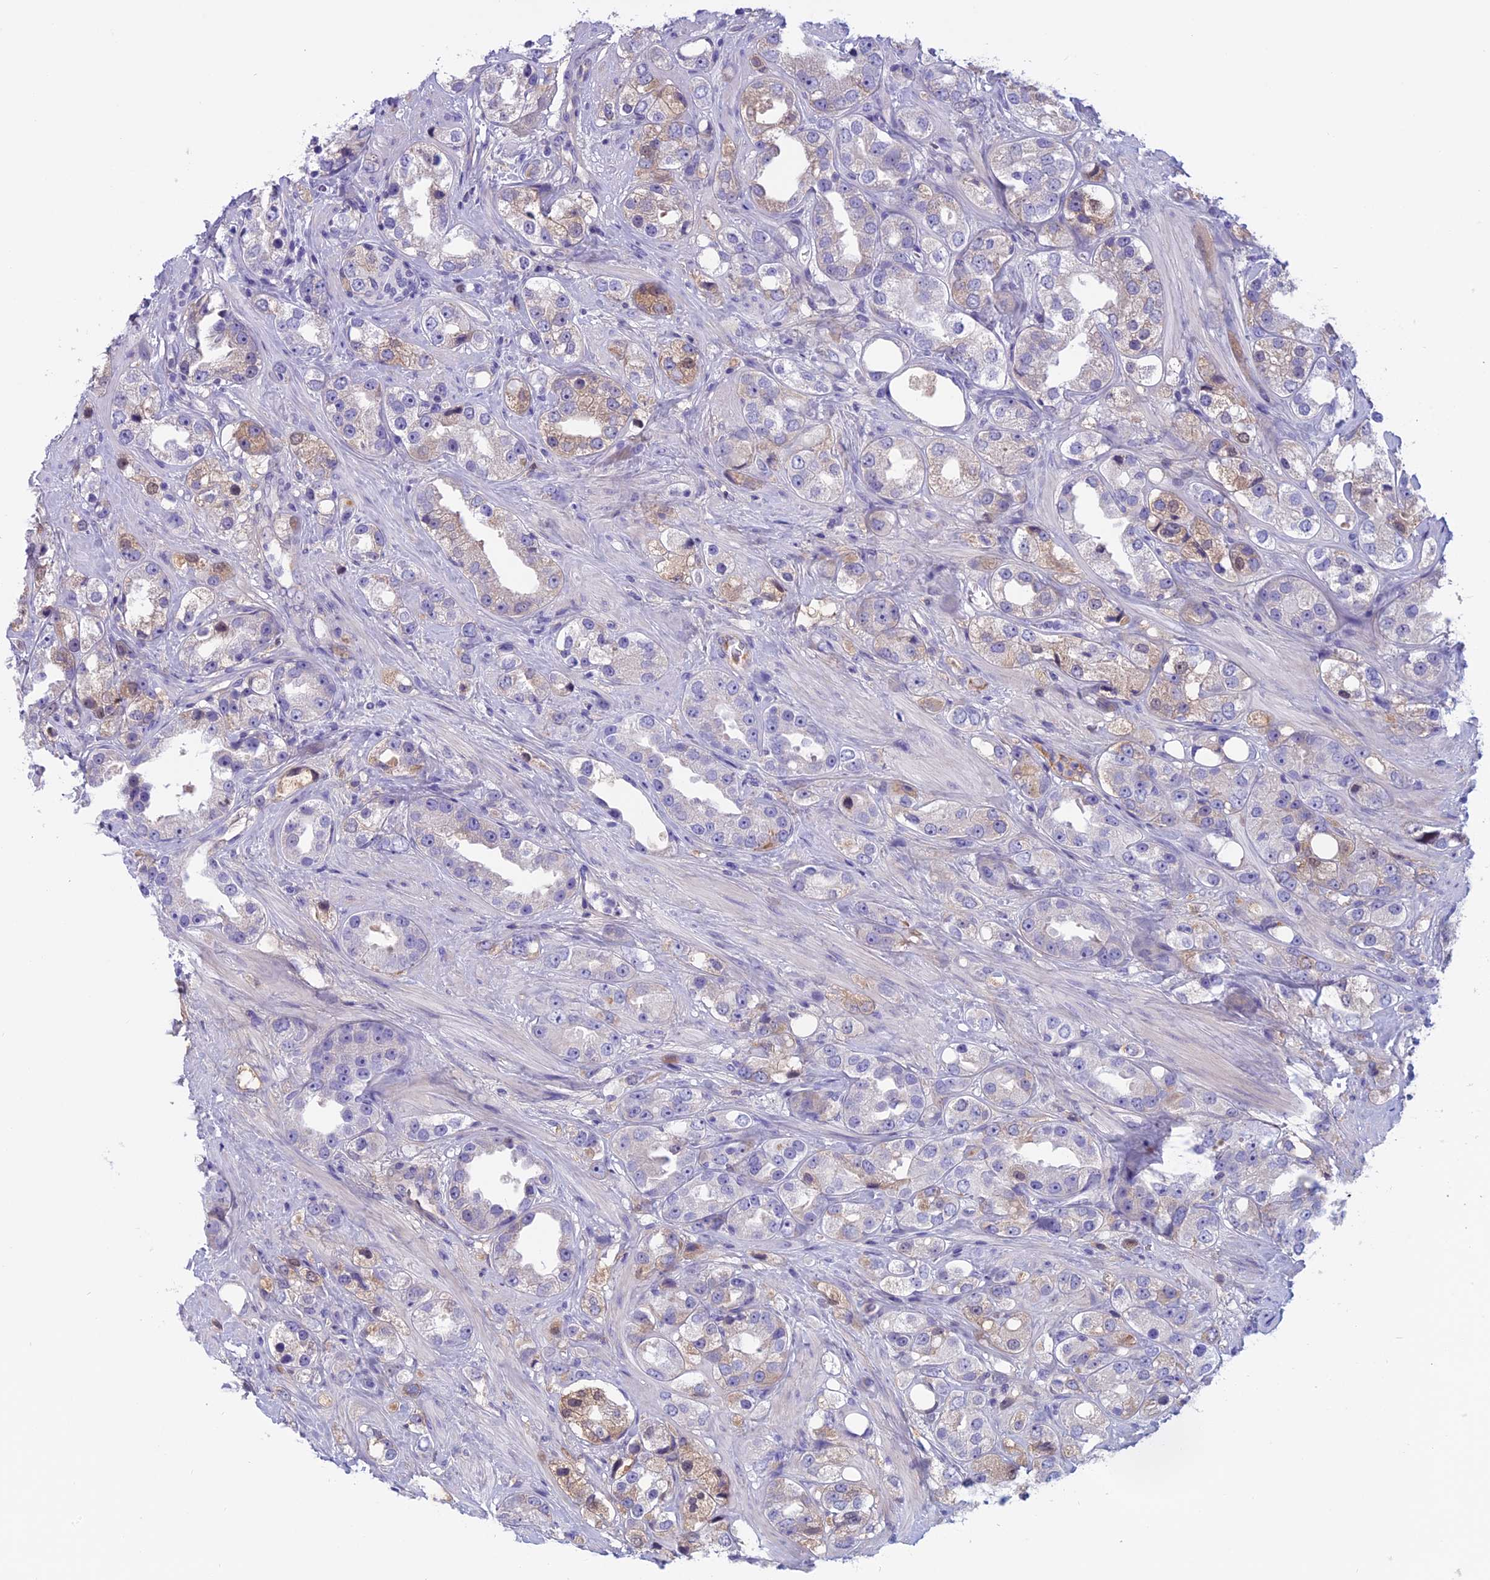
{"staining": {"intensity": "weak", "quantity": "25%-75%", "location": "cytoplasmic/membranous"}, "tissue": "prostate cancer", "cell_type": "Tumor cells", "image_type": "cancer", "snomed": [{"axis": "morphology", "description": "Adenocarcinoma, NOS"}, {"axis": "topography", "description": "Prostate"}], "caption": "Protein staining reveals weak cytoplasmic/membranous staining in about 25%-75% of tumor cells in prostate cancer (adenocarcinoma).", "gene": "ANGPTL2", "patient": {"sex": "male", "age": 79}}